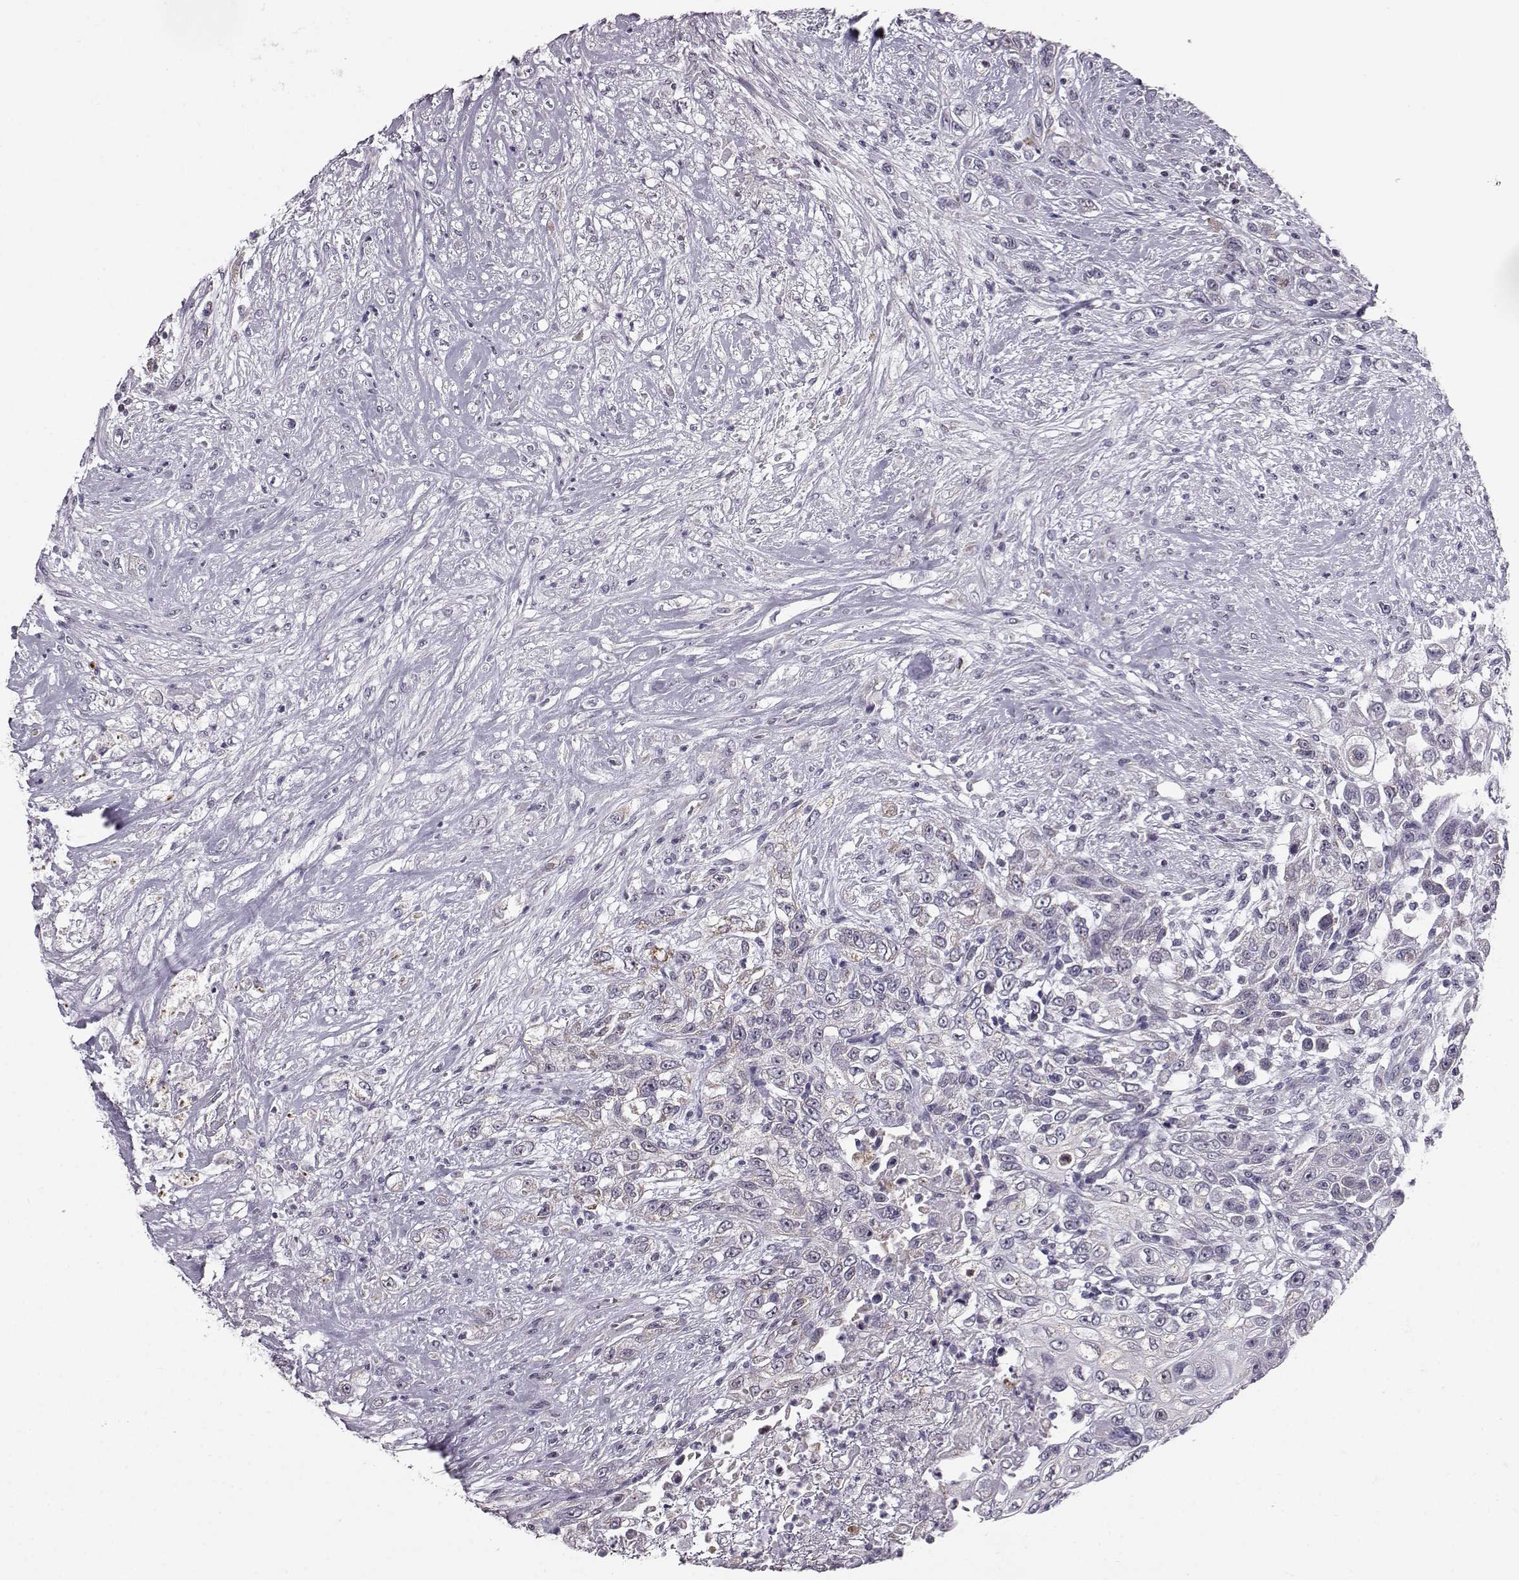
{"staining": {"intensity": "weak", "quantity": "<25%", "location": "cytoplasmic/membranous"}, "tissue": "urothelial cancer", "cell_type": "Tumor cells", "image_type": "cancer", "snomed": [{"axis": "morphology", "description": "Urothelial carcinoma, High grade"}, {"axis": "topography", "description": "Urinary bladder"}], "caption": "Tumor cells show no significant positivity in urothelial carcinoma (high-grade).", "gene": "ALDH3A1", "patient": {"sex": "female", "age": 56}}